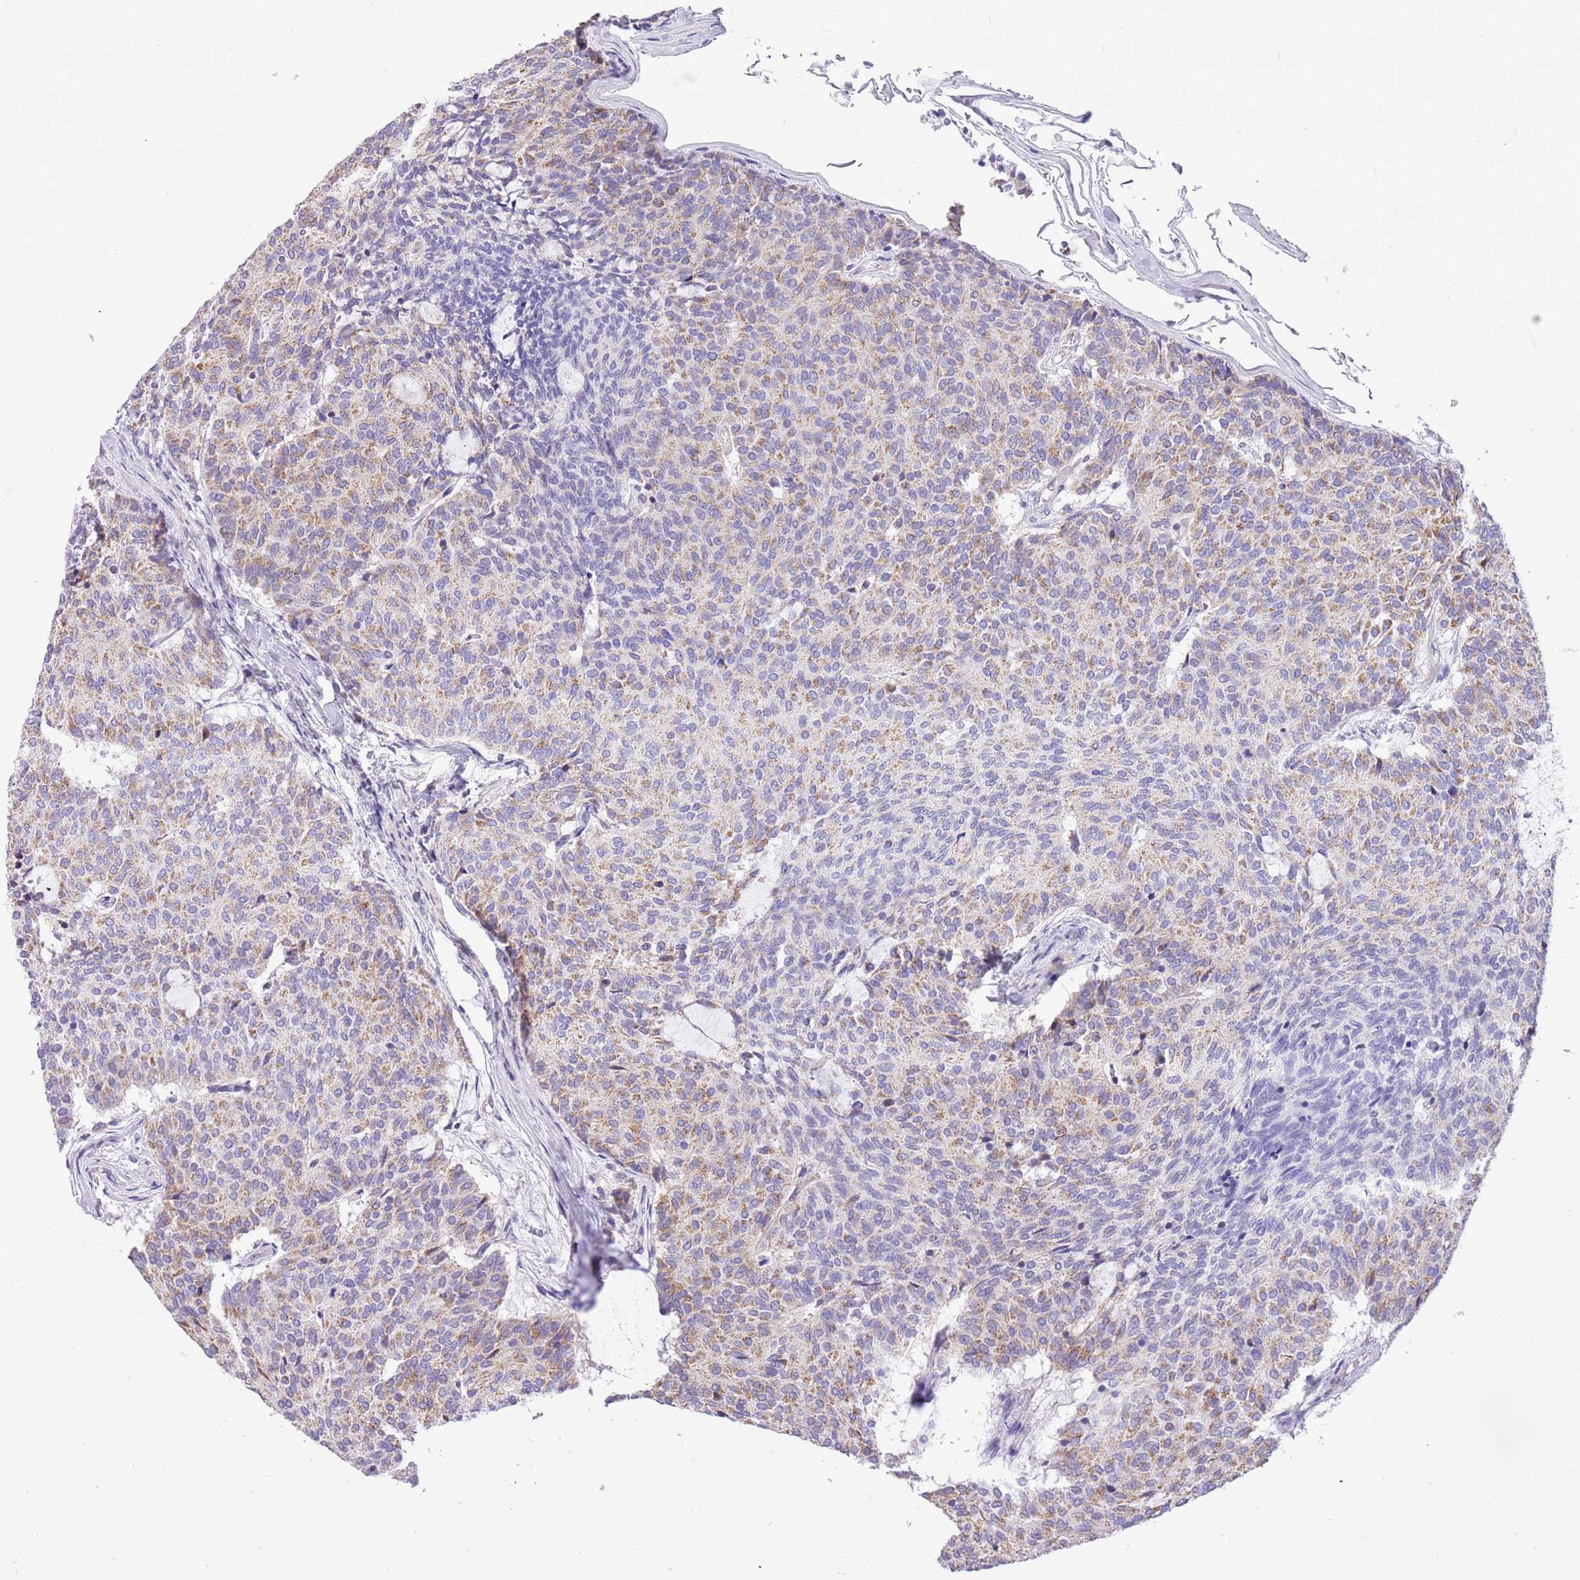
{"staining": {"intensity": "weak", "quantity": "25%-75%", "location": "cytoplasmic/membranous"}, "tissue": "carcinoid", "cell_type": "Tumor cells", "image_type": "cancer", "snomed": [{"axis": "morphology", "description": "Carcinoid, malignant, NOS"}, {"axis": "topography", "description": "Pancreas"}], "caption": "Brown immunohistochemical staining in human carcinoid (malignant) demonstrates weak cytoplasmic/membranous staining in approximately 25%-75% of tumor cells. (DAB IHC with brightfield microscopy, high magnification).", "gene": "COX17", "patient": {"sex": "female", "age": 54}}